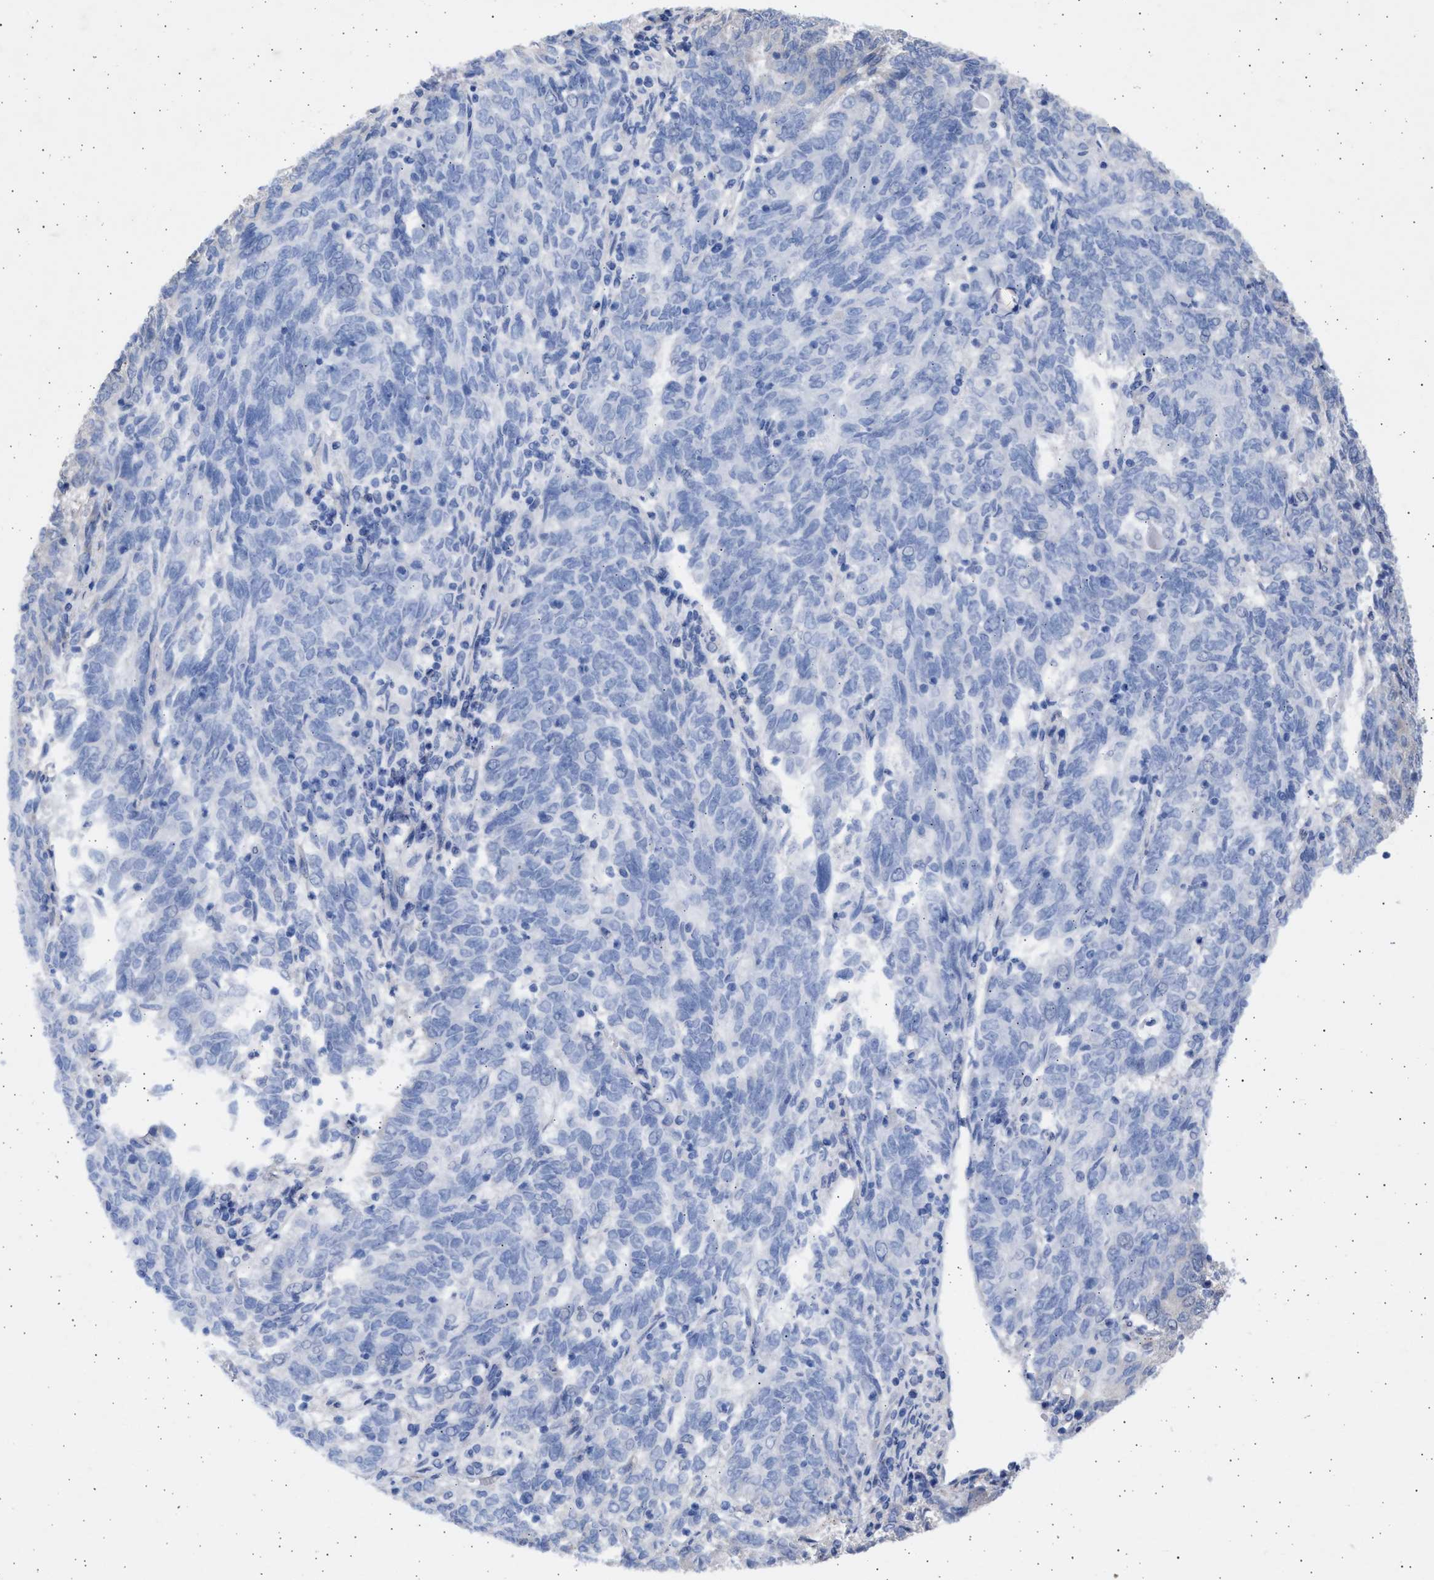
{"staining": {"intensity": "negative", "quantity": "none", "location": "none"}, "tissue": "endometrial cancer", "cell_type": "Tumor cells", "image_type": "cancer", "snomed": [{"axis": "morphology", "description": "Adenocarcinoma, NOS"}, {"axis": "topography", "description": "Endometrium"}], "caption": "This is a image of immunohistochemistry (IHC) staining of endometrial cancer, which shows no staining in tumor cells. The staining was performed using DAB to visualize the protein expression in brown, while the nuclei were stained in blue with hematoxylin (Magnification: 20x).", "gene": "NBR1", "patient": {"sex": "female", "age": 80}}